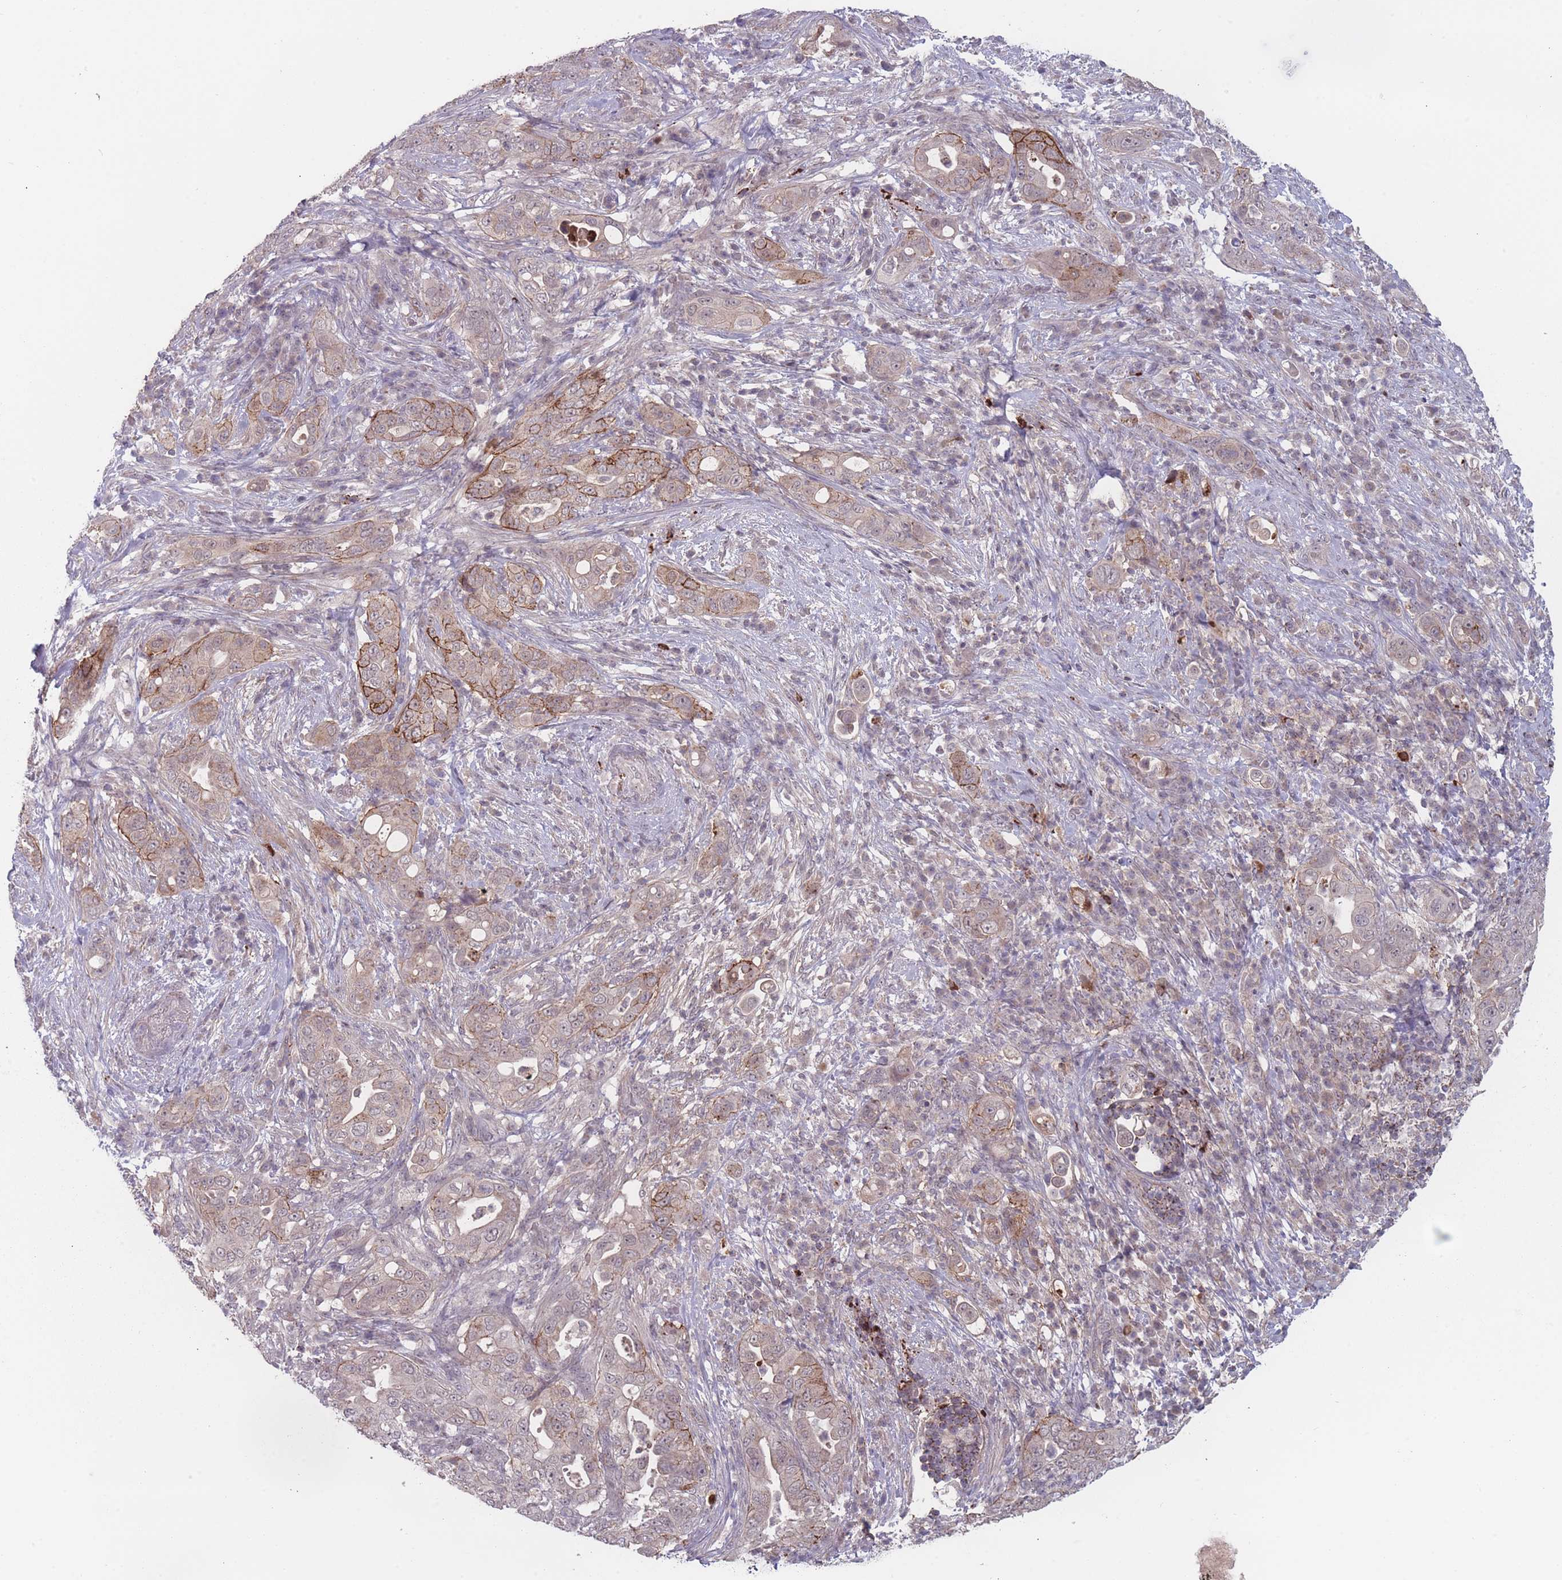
{"staining": {"intensity": "moderate", "quantity": "<25%", "location": "cytoplasmic/membranous"}, "tissue": "pancreatic cancer", "cell_type": "Tumor cells", "image_type": "cancer", "snomed": [{"axis": "morphology", "description": "Adenocarcinoma, NOS"}, {"axis": "topography", "description": "Pancreas"}], "caption": "Pancreatic cancer (adenocarcinoma) tissue reveals moderate cytoplasmic/membranous positivity in approximately <25% of tumor cells, visualized by immunohistochemistry.", "gene": "TMEM232", "patient": {"sex": "female", "age": 63}}